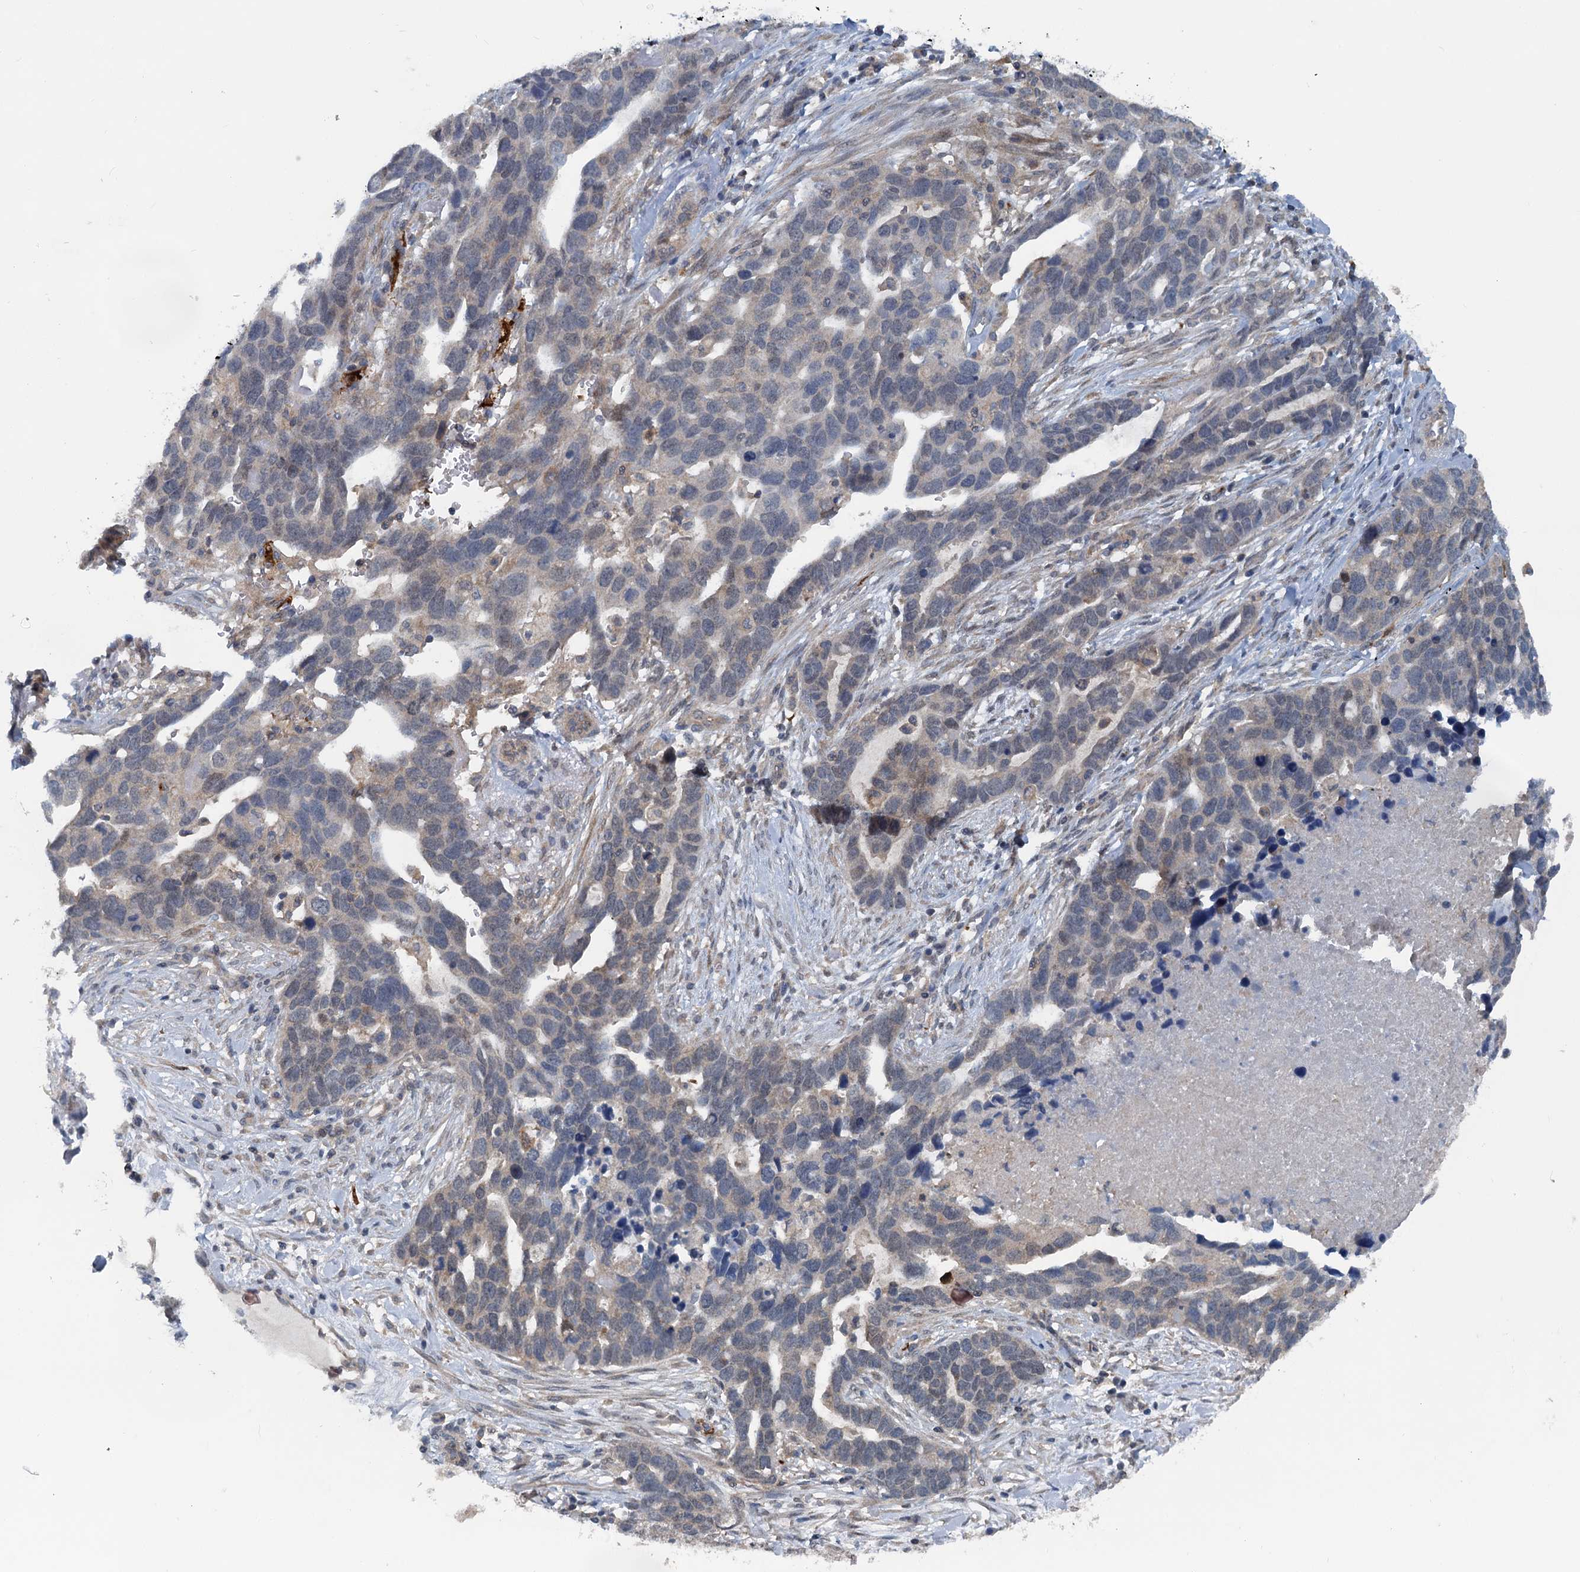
{"staining": {"intensity": "negative", "quantity": "none", "location": "none"}, "tissue": "ovarian cancer", "cell_type": "Tumor cells", "image_type": "cancer", "snomed": [{"axis": "morphology", "description": "Cystadenocarcinoma, serous, NOS"}, {"axis": "topography", "description": "Ovary"}], "caption": "High magnification brightfield microscopy of serous cystadenocarcinoma (ovarian) stained with DAB (brown) and counterstained with hematoxylin (blue): tumor cells show no significant expression.", "gene": "GCLM", "patient": {"sex": "female", "age": 54}}